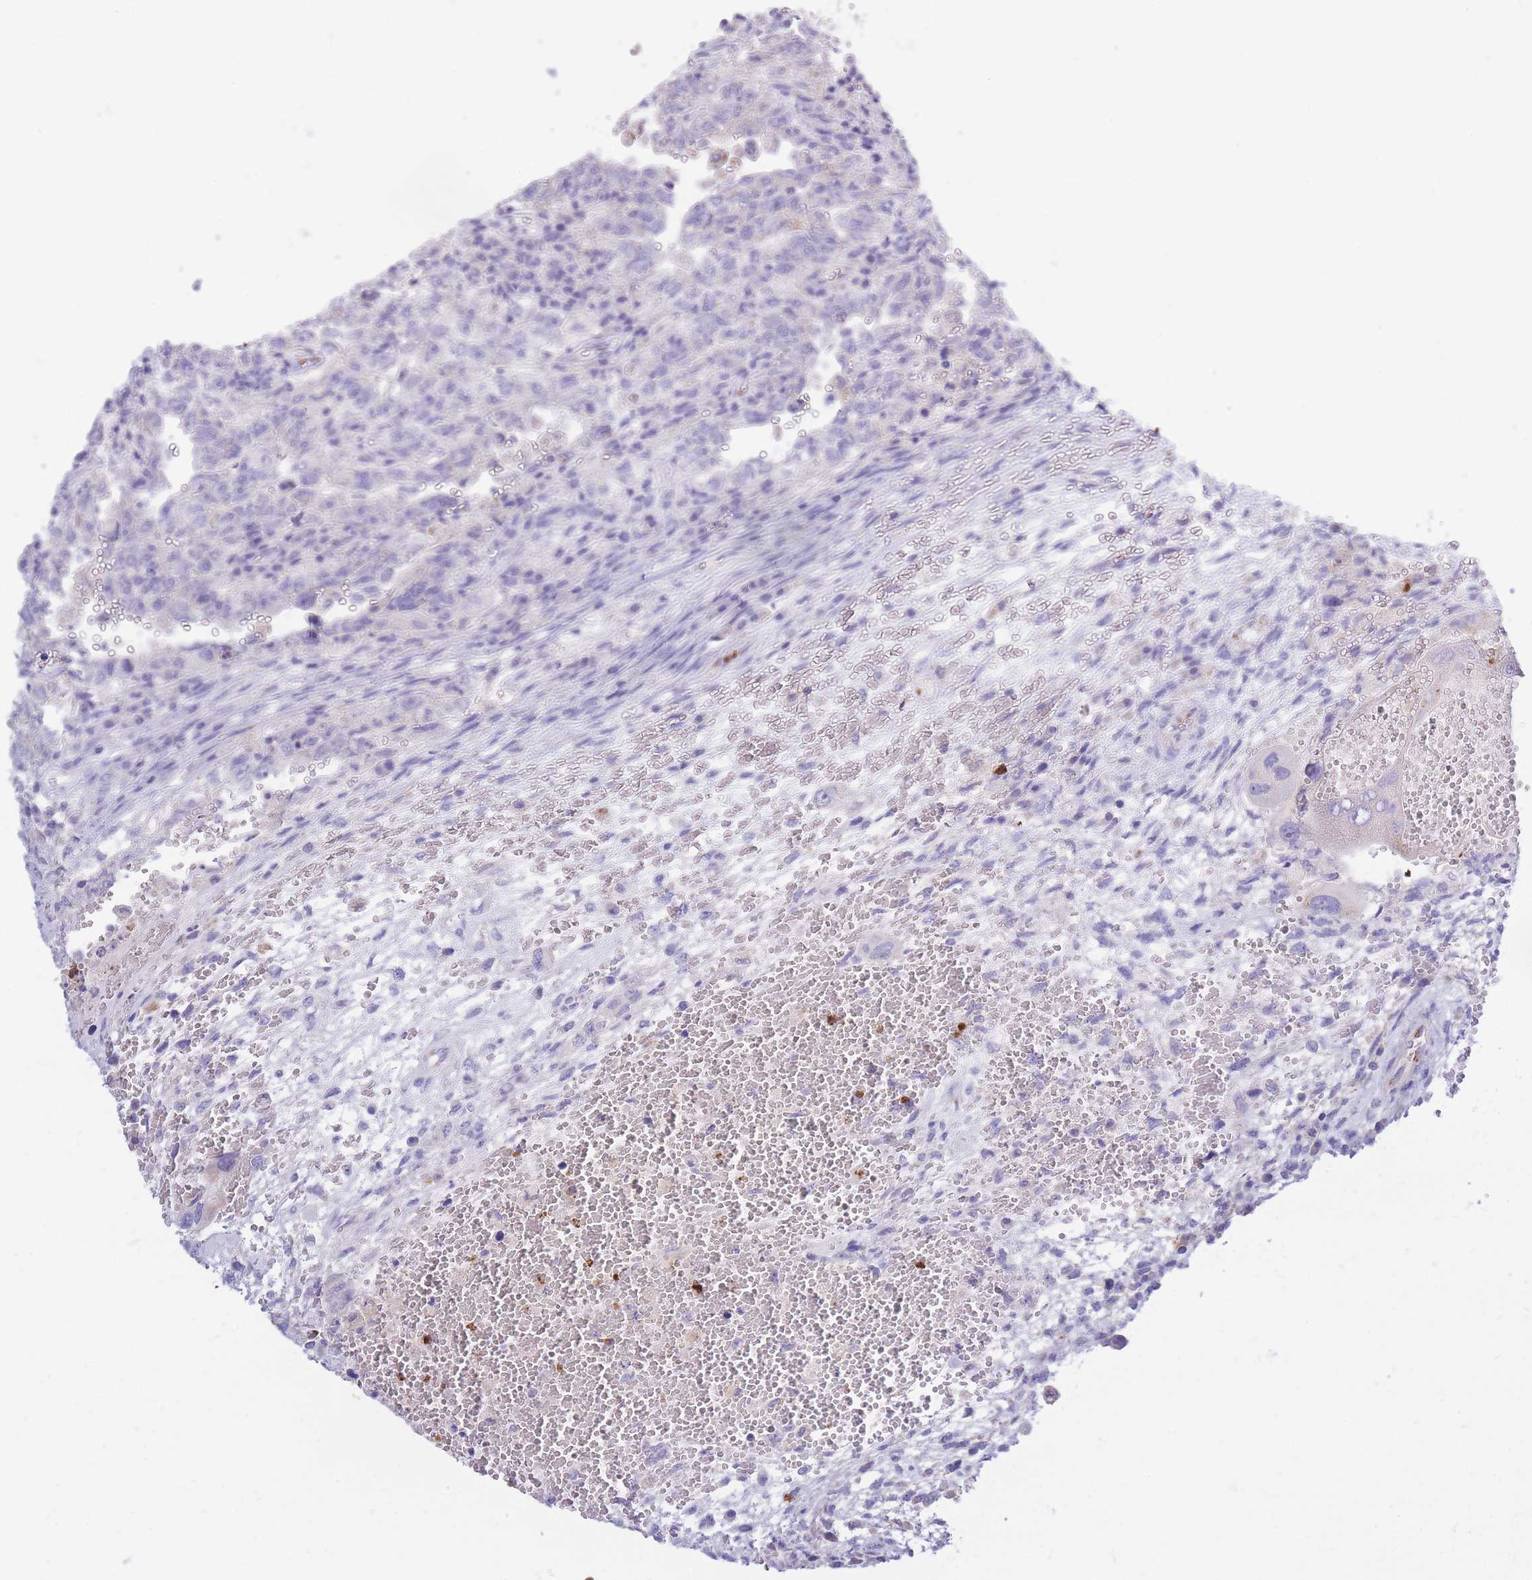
{"staining": {"intensity": "negative", "quantity": "none", "location": "none"}, "tissue": "testis cancer", "cell_type": "Tumor cells", "image_type": "cancer", "snomed": [{"axis": "morphology", "description": "Carcinoma, Embryonal, NOS"}, {"axis": "topography", "description": "Testis"}], "caption": "This is a micrograph of IHC staining of testis embryonal carcinoma, which shows no staining in tumor cells.", "gene": "CENPM", "patient": {"sex": "male", "age": 26}}